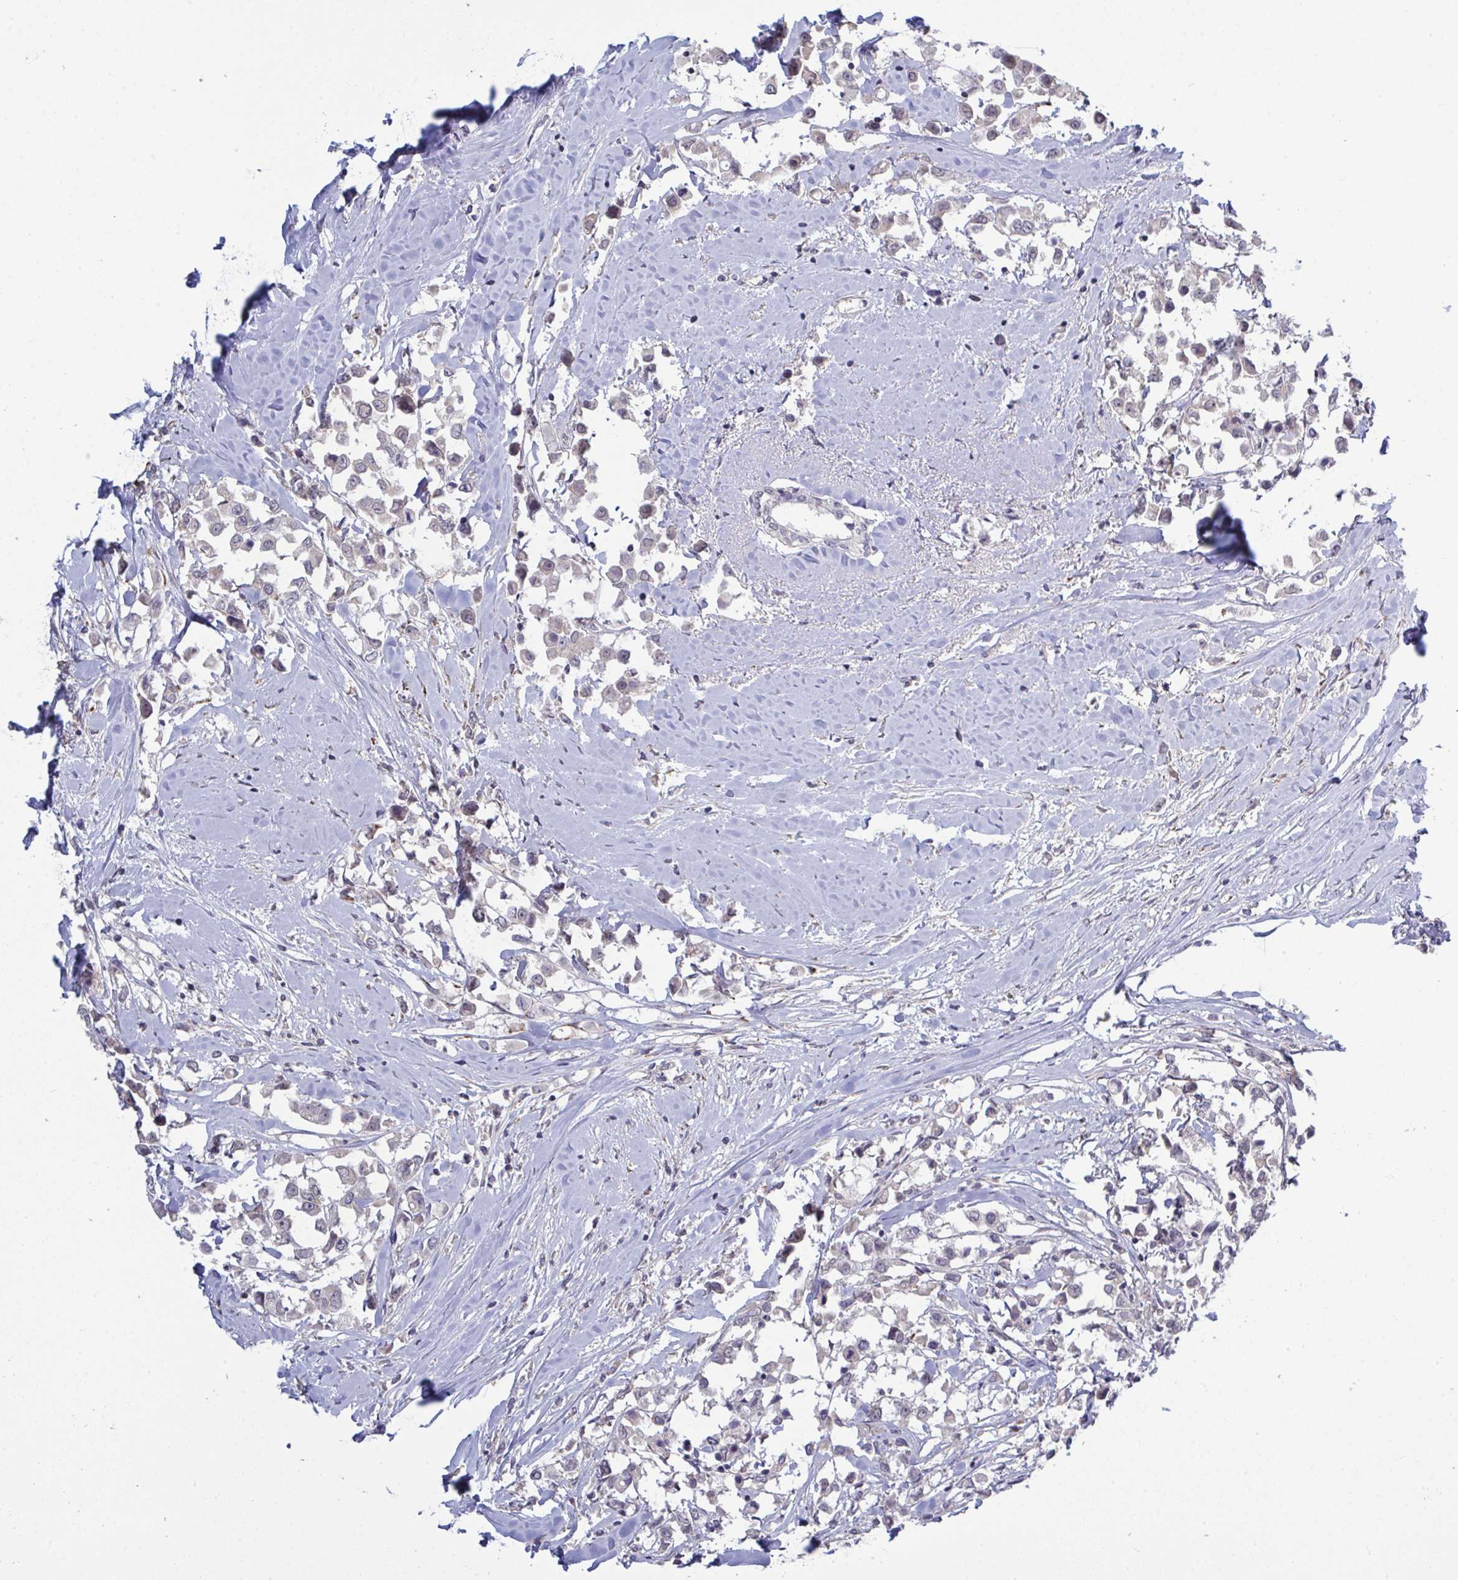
{"staining": {"intensity": "negative", "quantity": "none", "location": "none"}, "tissue": "breast cancer", "cell_type": "Tumor cells", "image_type": "cancer", "snomed": [{"axis": "morphology", "description": "Duct carcinoma"}, {"axis": "topography", "description": "Breast"}], "caption": "Tumor cells are negative for protein expression in human breast cancer (invasive ductal carcinoma).", "gene": "ZNF784", "patient": {"sex": "female", "age": 61}}